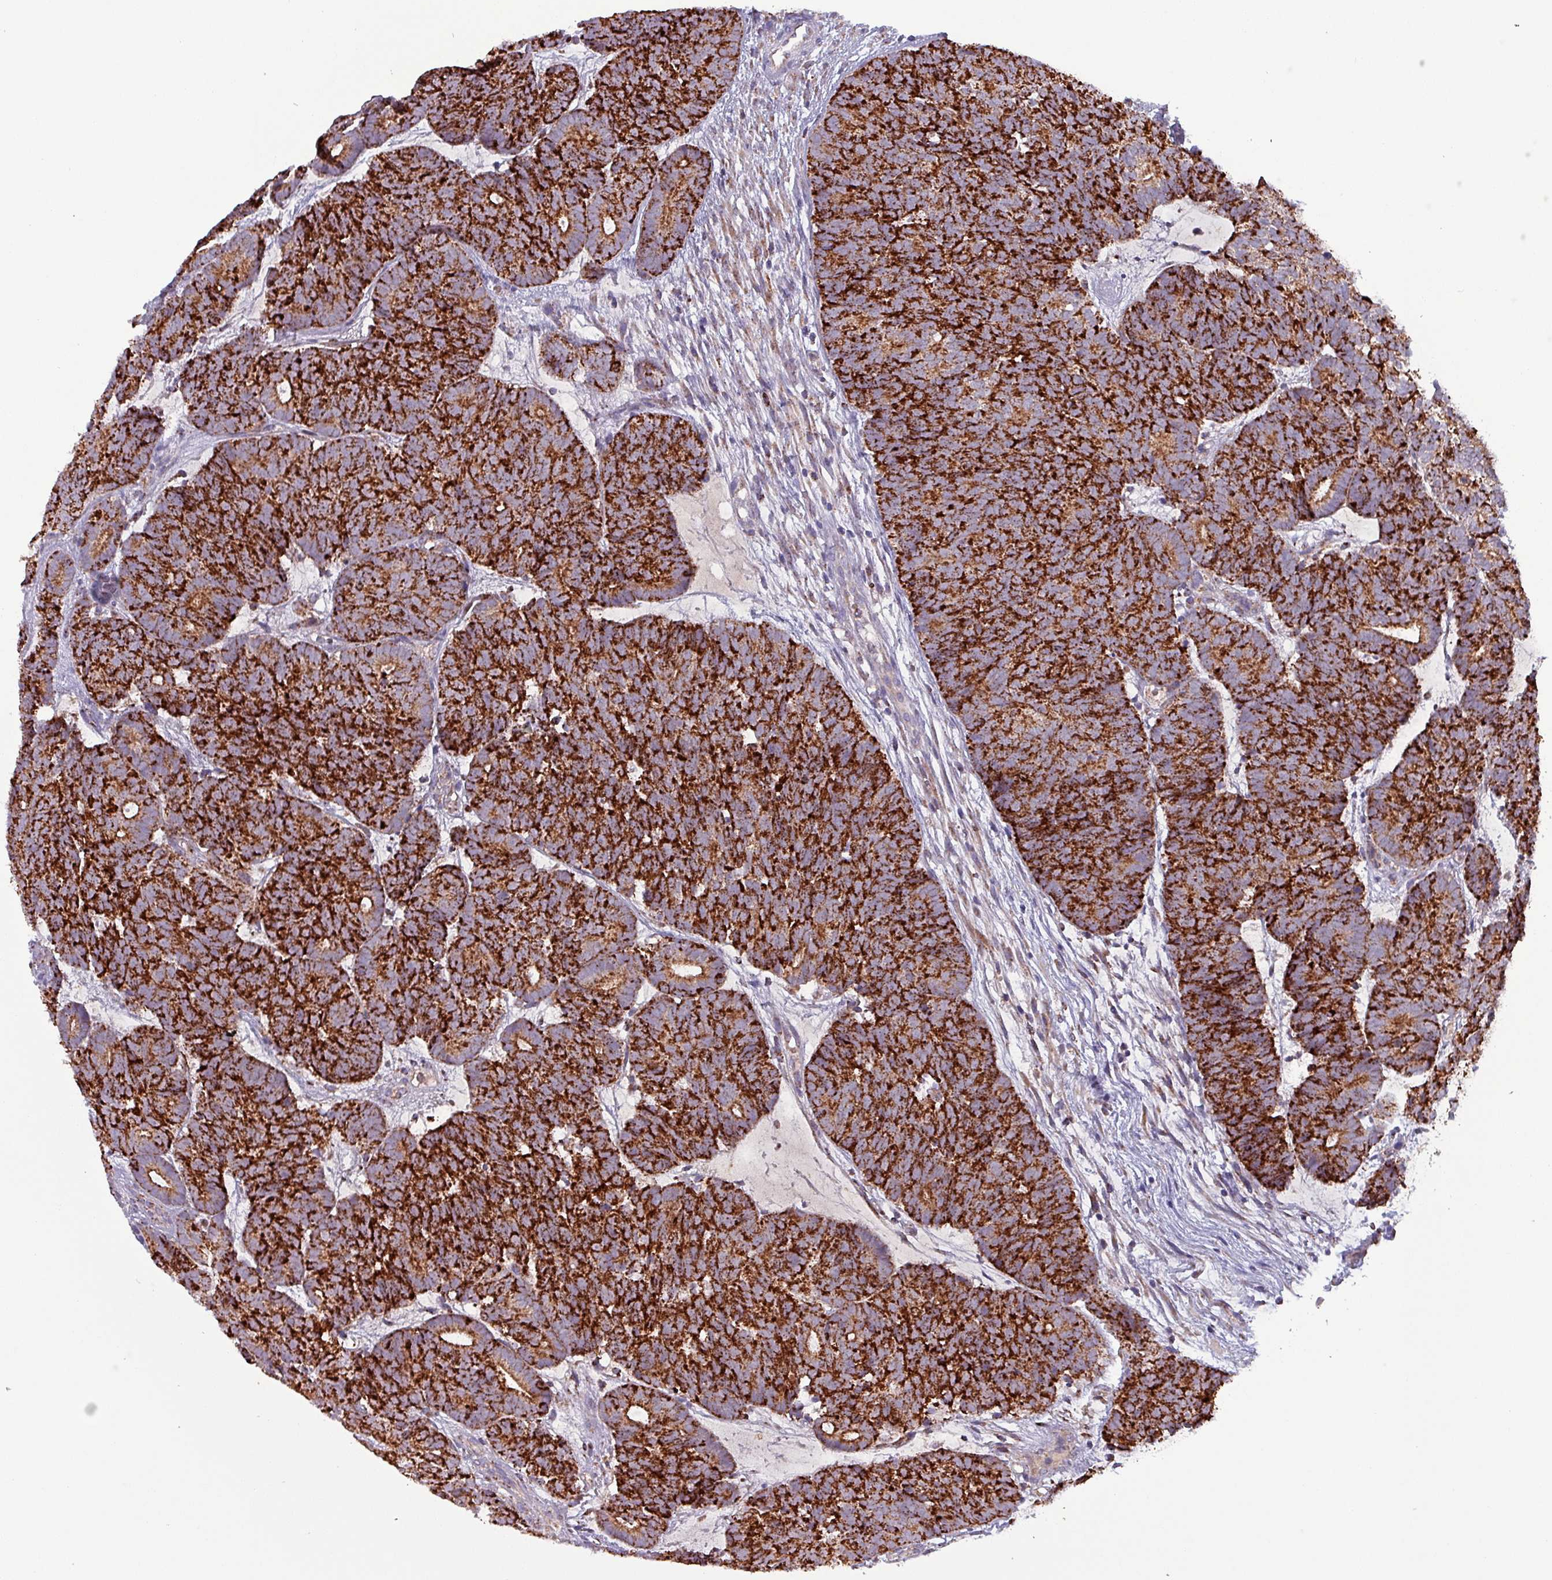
{"staining": {"intensity": "strong", "quantity": ">75%", "location": "cytoplasmic/membranous"}, "tissue": "head and neck cancer", "cell_type": "Tumor cells", "image_type": "cancer", "snomed": [{"axis": "morphology", "description": "Adenocarcinoma, NOS"}, {"axis": "topography", "description": "Head-Neck"}], "caption": "Immunohistochemistry (IHC) (DAB (3,3'-diaminobenzidine)) staining of human head and neck cancer (adenocarcinoma) shows strong cytoplasmic/membranous protein expression in about >75% of tumor cells.", "gene": "ZNF322", "patient": {"sex": "female", "age": 81}}